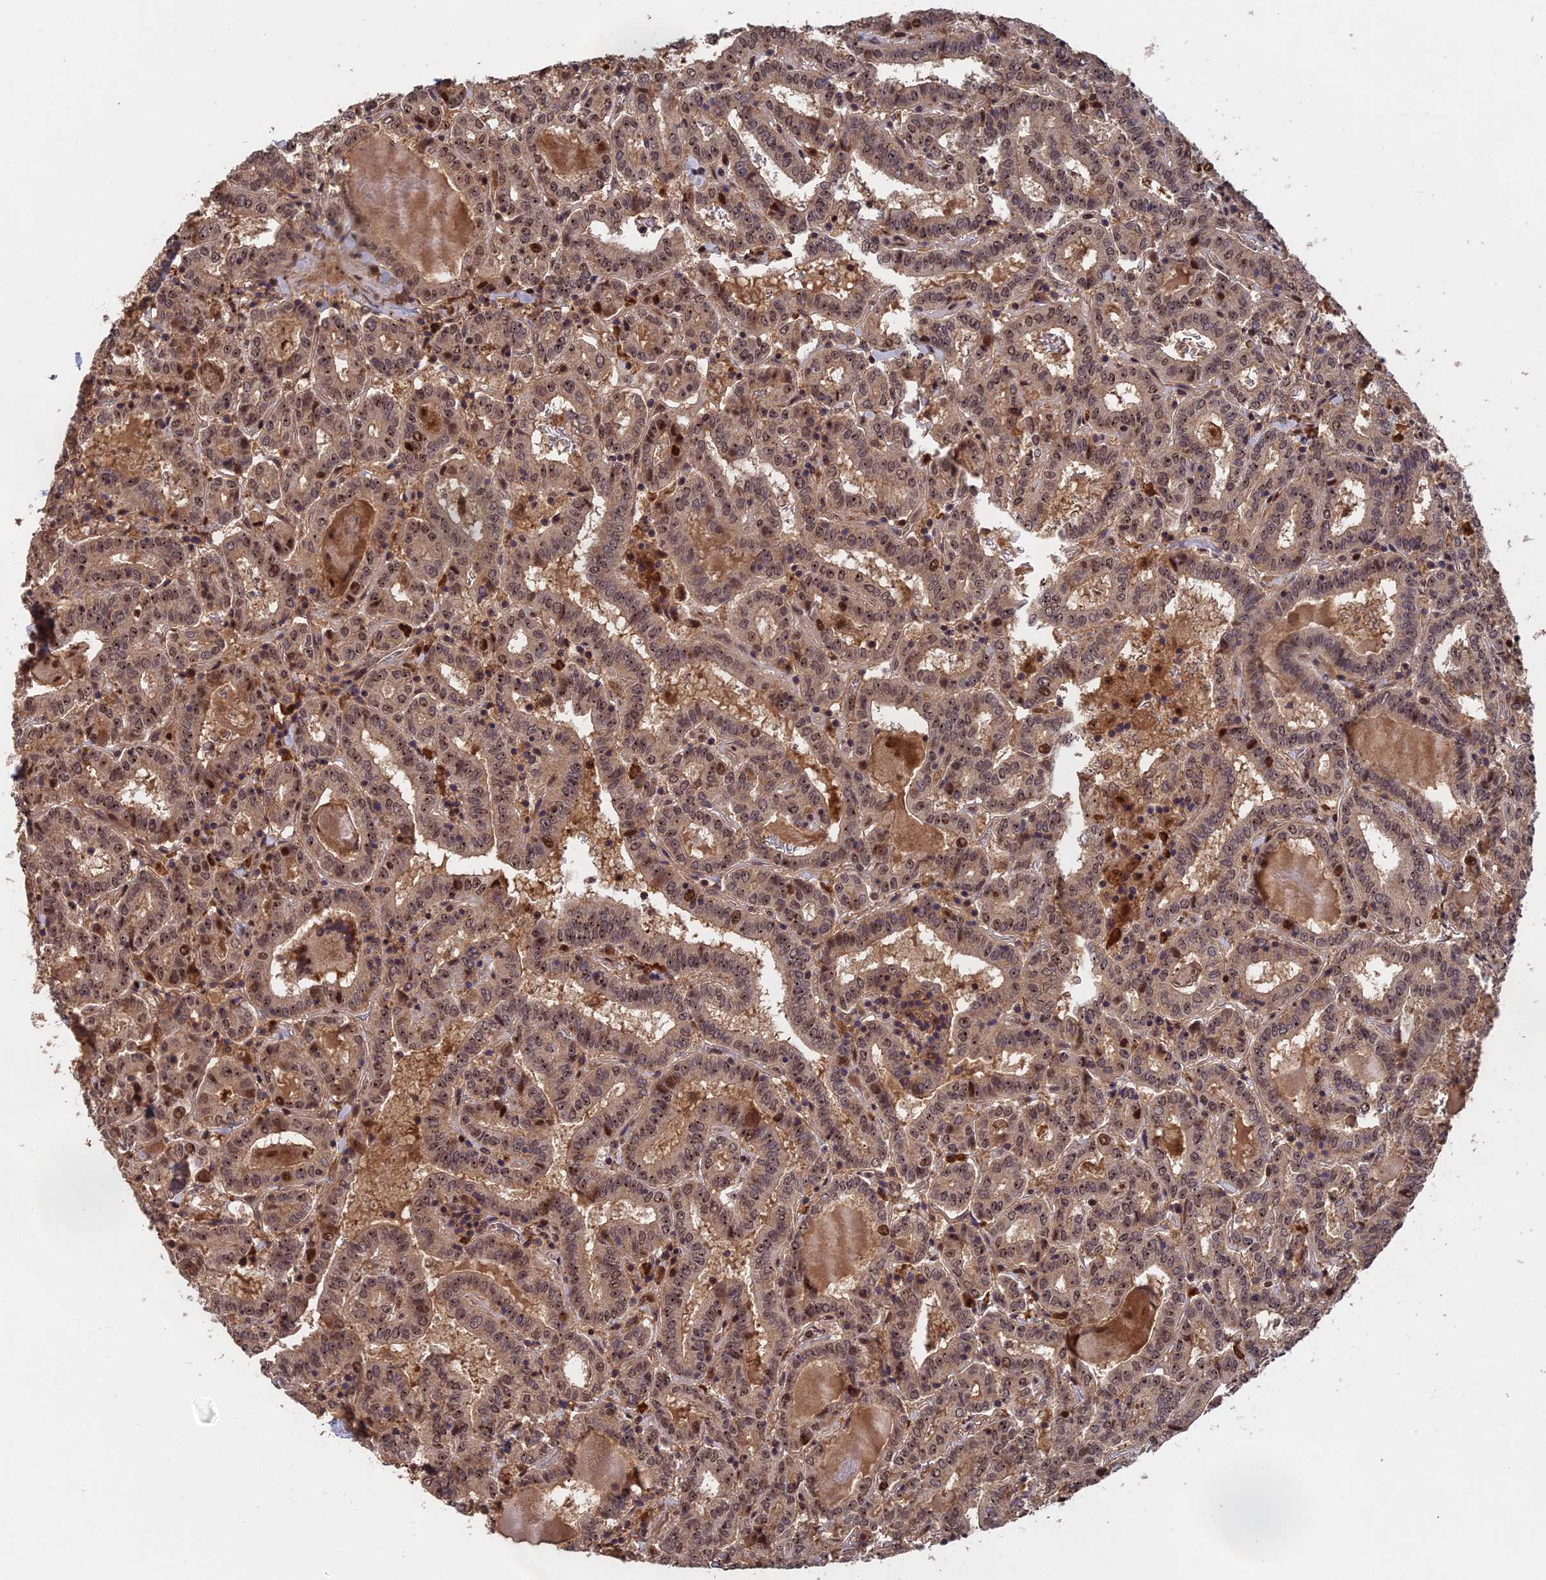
{"staining": {"intensity": "moderate", "quantity": ">75%", "location": "cytoplasmic/membranous,nuclear"}, "tissue": "thyroid cancer", "cell_type": "Tumor cells", "image_type": "cancer", "snomed": [{"axis": "morphology", "description": "Papillary adenocarcinoma, NOS"}, {"axis": "topography", "description": "Thyroid gland"}], "caption": "Thyroid cancer (papillary adenocarcinoma) was stained to show a protein in brown. There is medium levels of moderate cytoplasmic/membranous and nuclear positivity in about >75% of tumor cells. (IHC, brightfield microscopy, high magnification).", "gene": "OSBPL1A", "patient": {"sex": "female", "age": 72}}